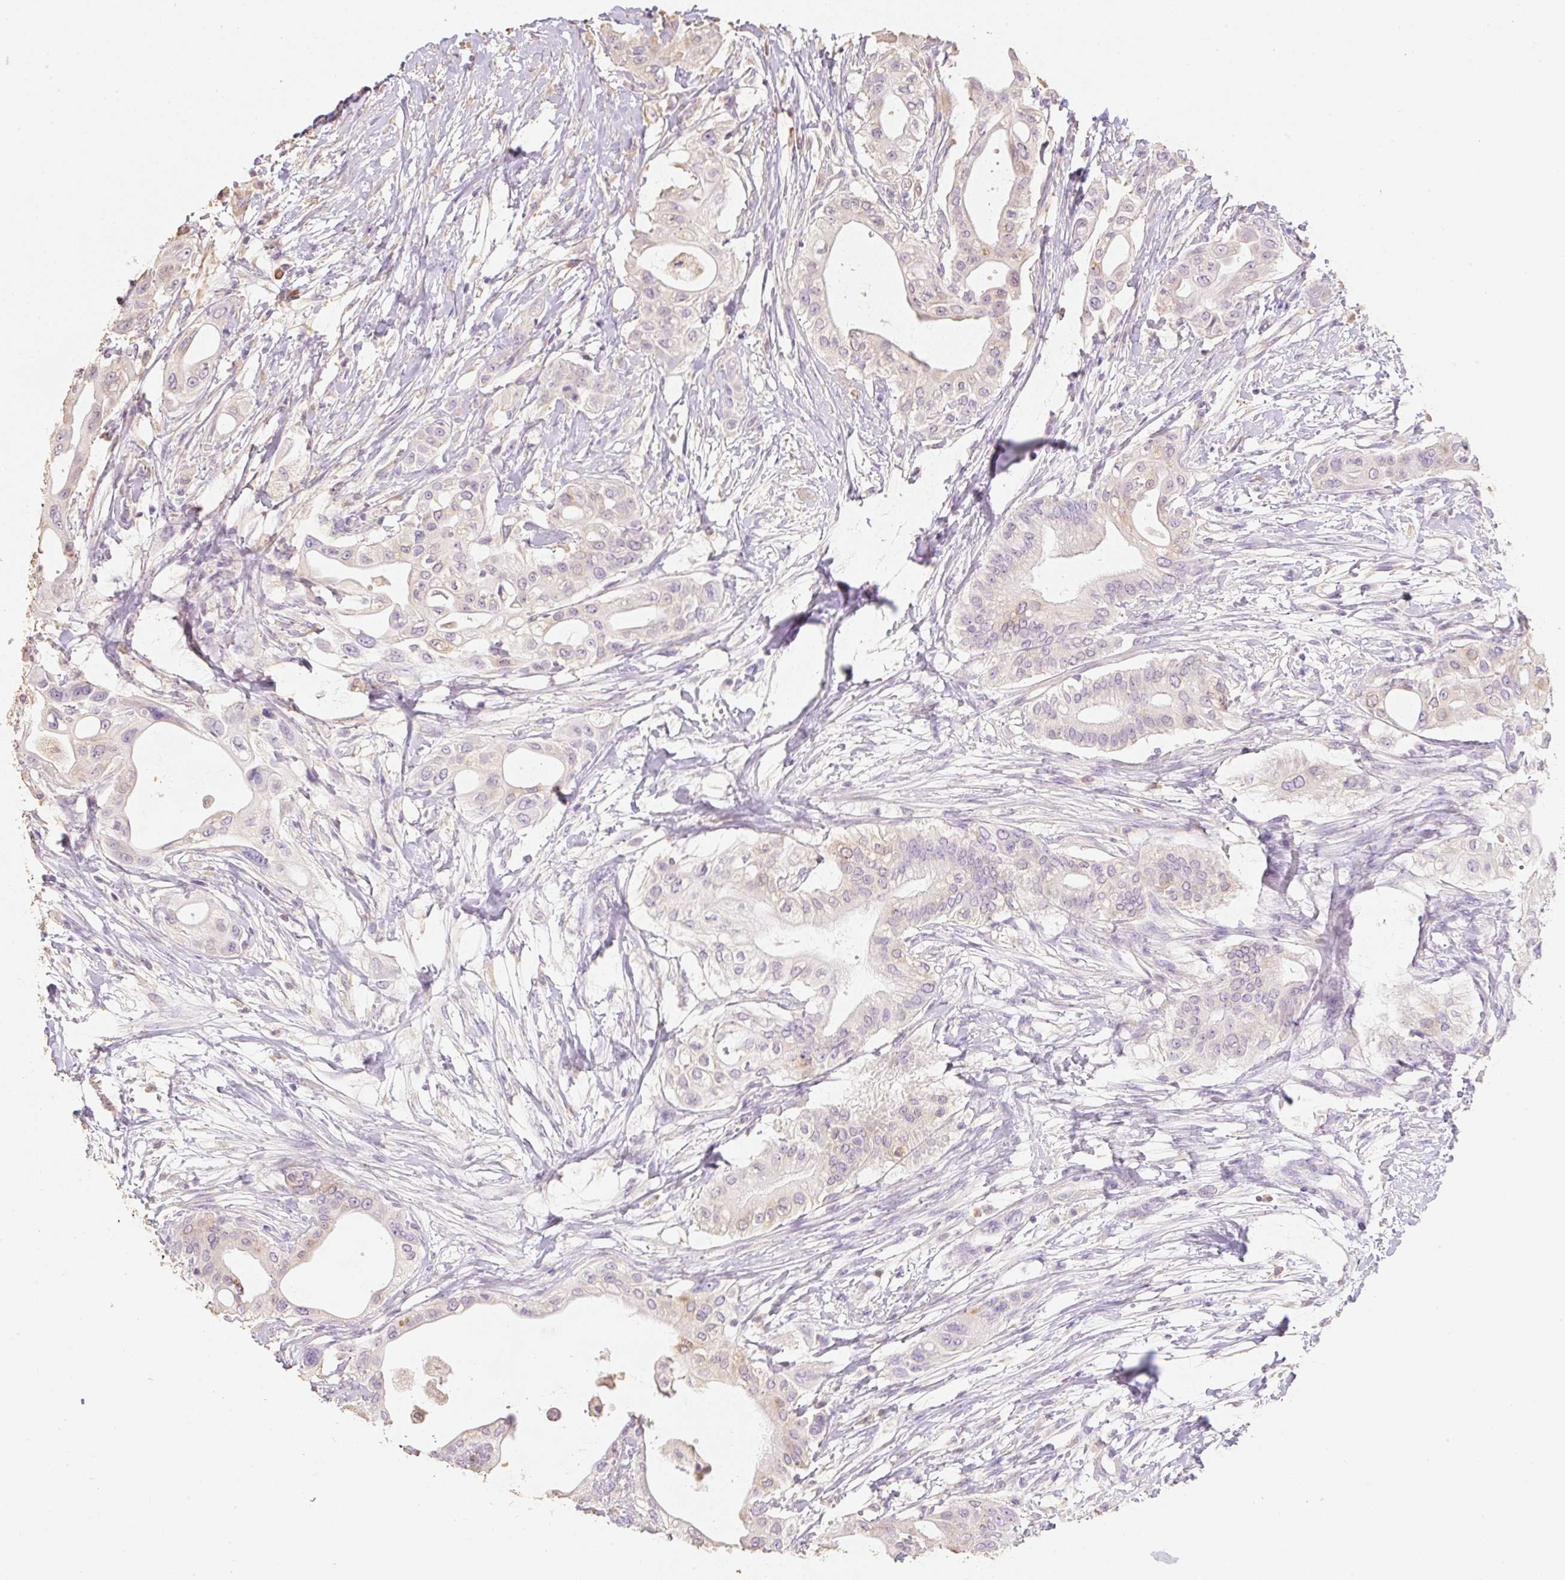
{"staining": {"intensity": "weak", "quantity": "<25%", "location": "cytoplasmic/membranous"}, "tissue": "pancreatic cancer", "cell_type": "Tumor cells", "image_type": "cancer", "snomed": [{"axis": "morphology", "description": "Adenocarcinoma, NOS"}, {"axis": "topography", "description": "Pancreas"}], "caption": "A histopathology image of human adenocarcinoma (pancreatic) is negative for staining in tumor cells.", "gene": "MBOAT7", "patient": {"sex": "male", "age": 68}}